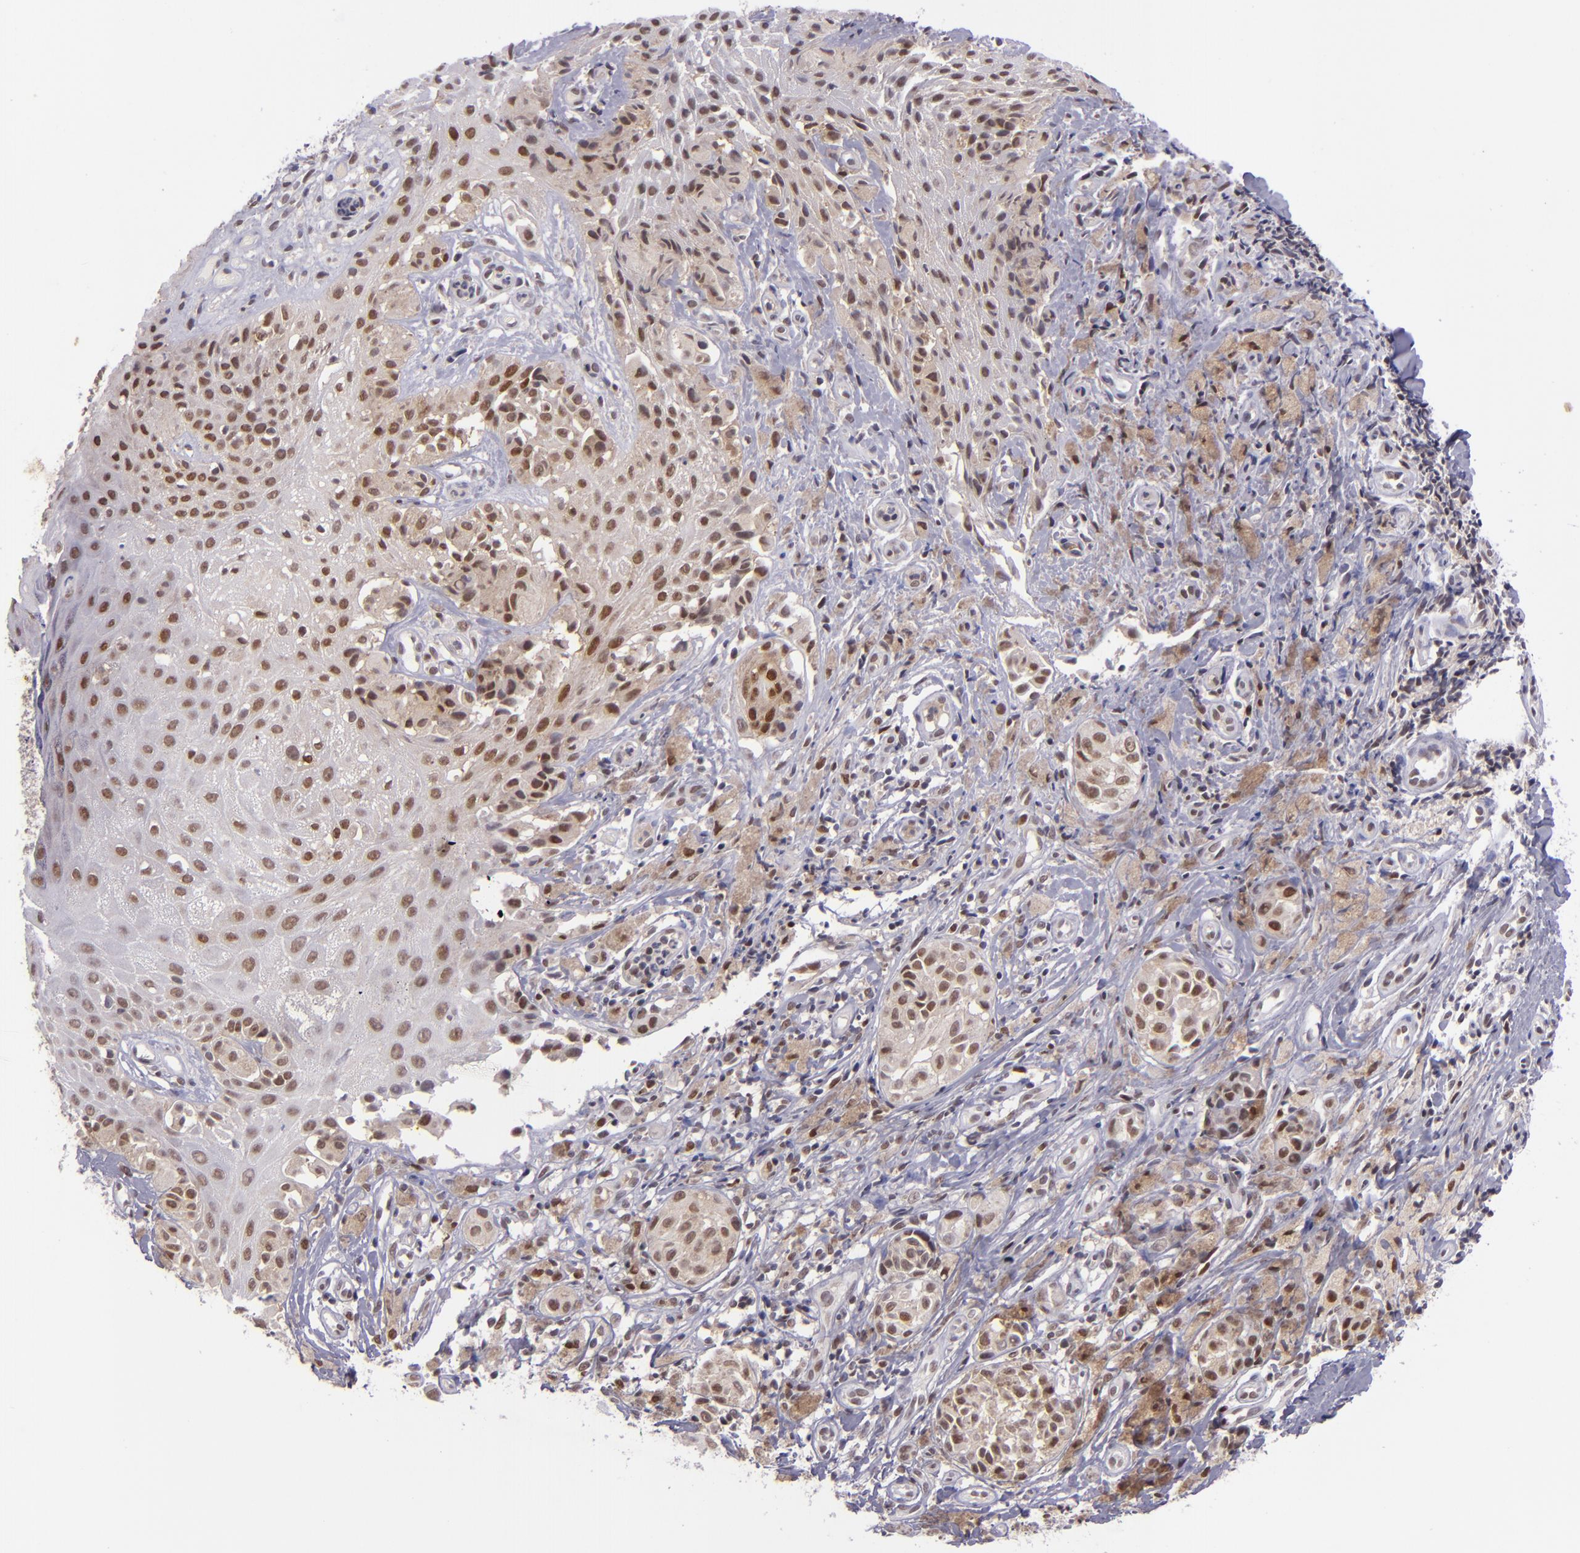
{"staining": {"intensity": "moderate", "quantity": ">75%", "location": "cytoplasmic/membranous,nuclear"}, "tissue": "melanoma", "cell_type": "Tumor cells", "image_type": "cancer", "snomed": [{"axis": "morphology", "description": "Malignant melanoma, NOS"}, {"axis": "topography", "description": "Skin"}], "caption": "Immunohistochemical staining of human melanoma demonstrates medium levels of moderate cytoplasmic/membranous and nuclear protein expression in about >75% of tumor cells. The protein of interest is shown in brown color, while the nuclei are stained blue.", "gene": "BAG1", "patient": {"sex": "male", "age": 67}}